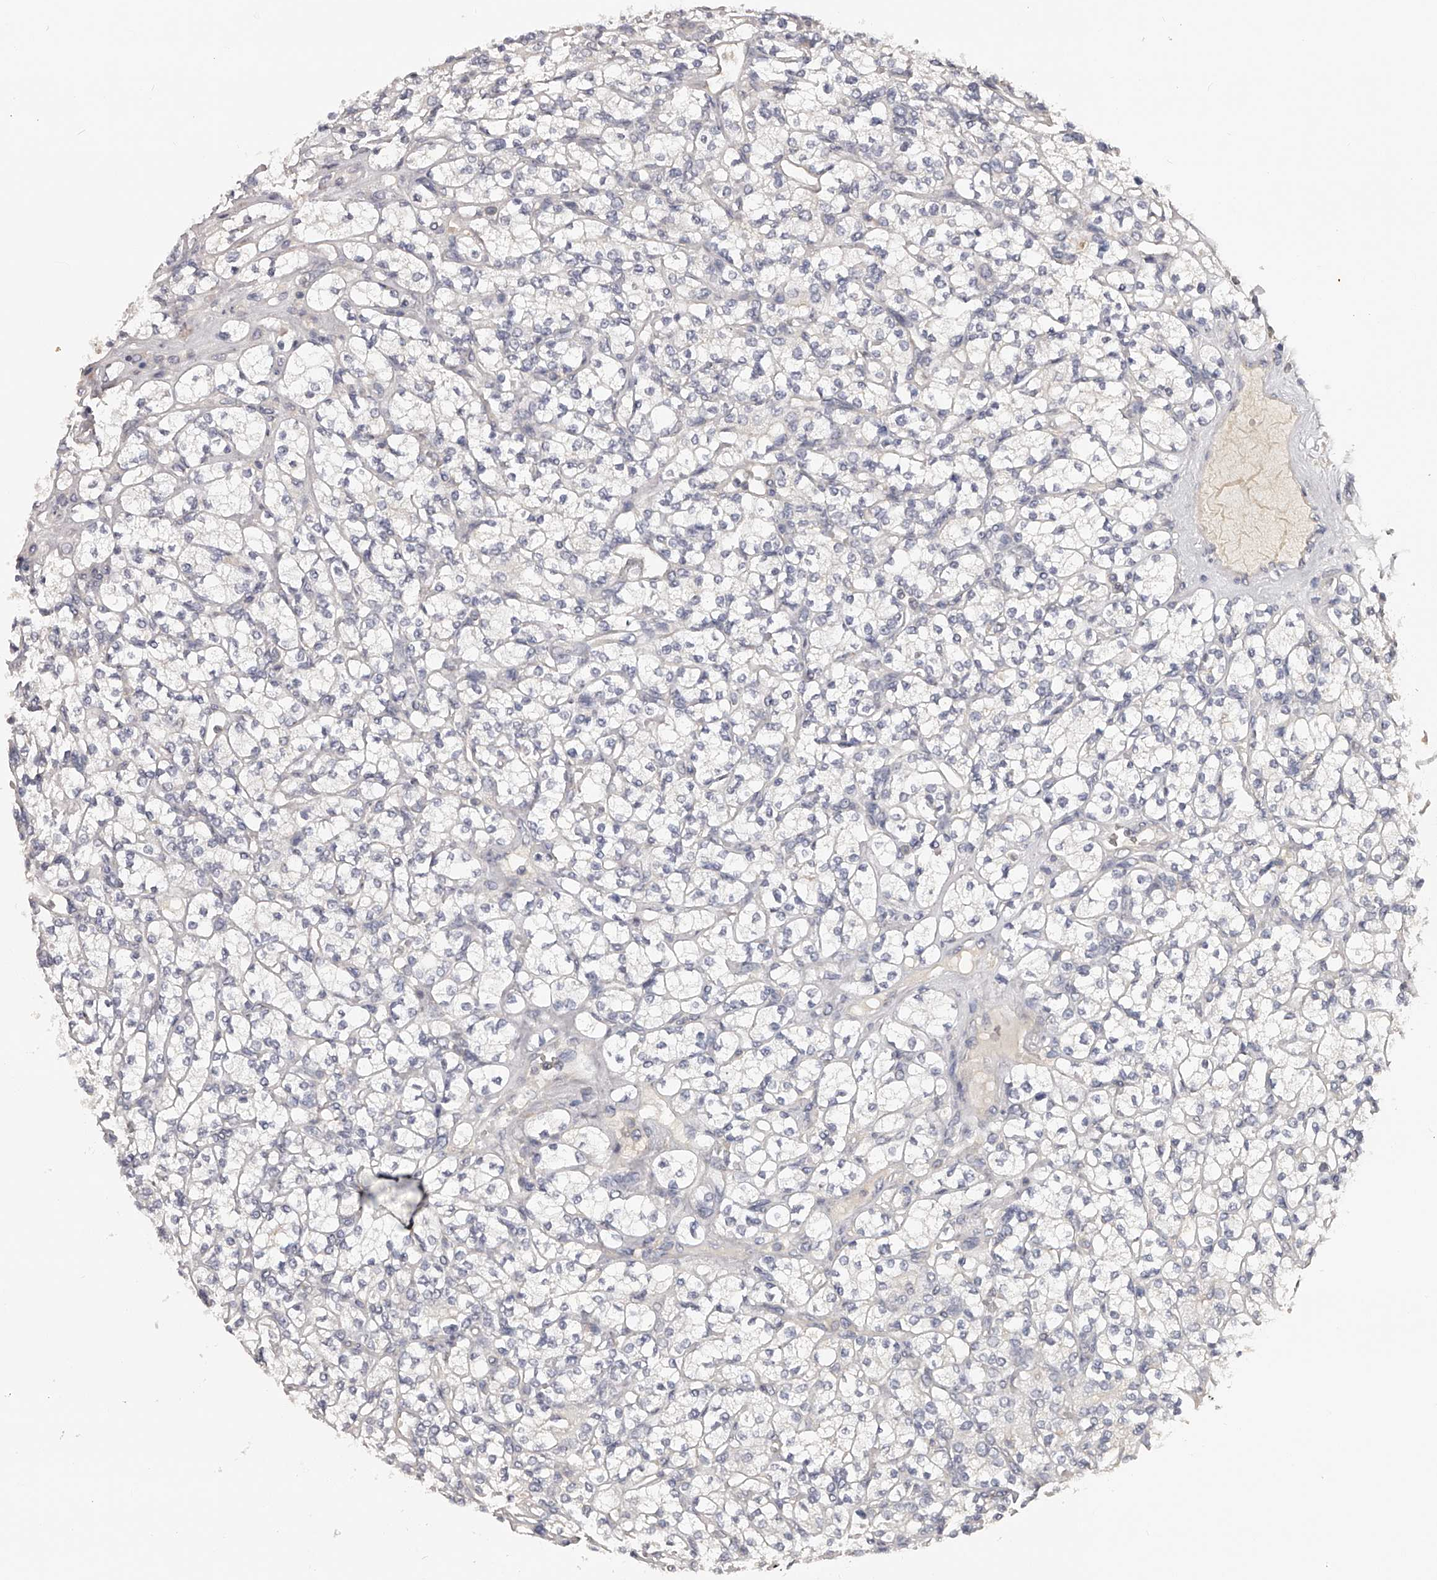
{"staining": {"intensity": "negative", "quantity": "none", "location": "none"}, "tissue": "renal cancer", "cell_type": "Tumor cells", "image_type": "cancer", "snomed": [{"axis": "morphology", "description": "Adenocarcinoma, NOS"}, {"axis": "topography", "description": "Kidney"}], "caption": "This is an immunohistochemistry (IHC) image of adenocarcinoma (renal). There is no staining in tumor cells.", "gene": "TNN", "patient": {"sex": "male", "age": 77}}